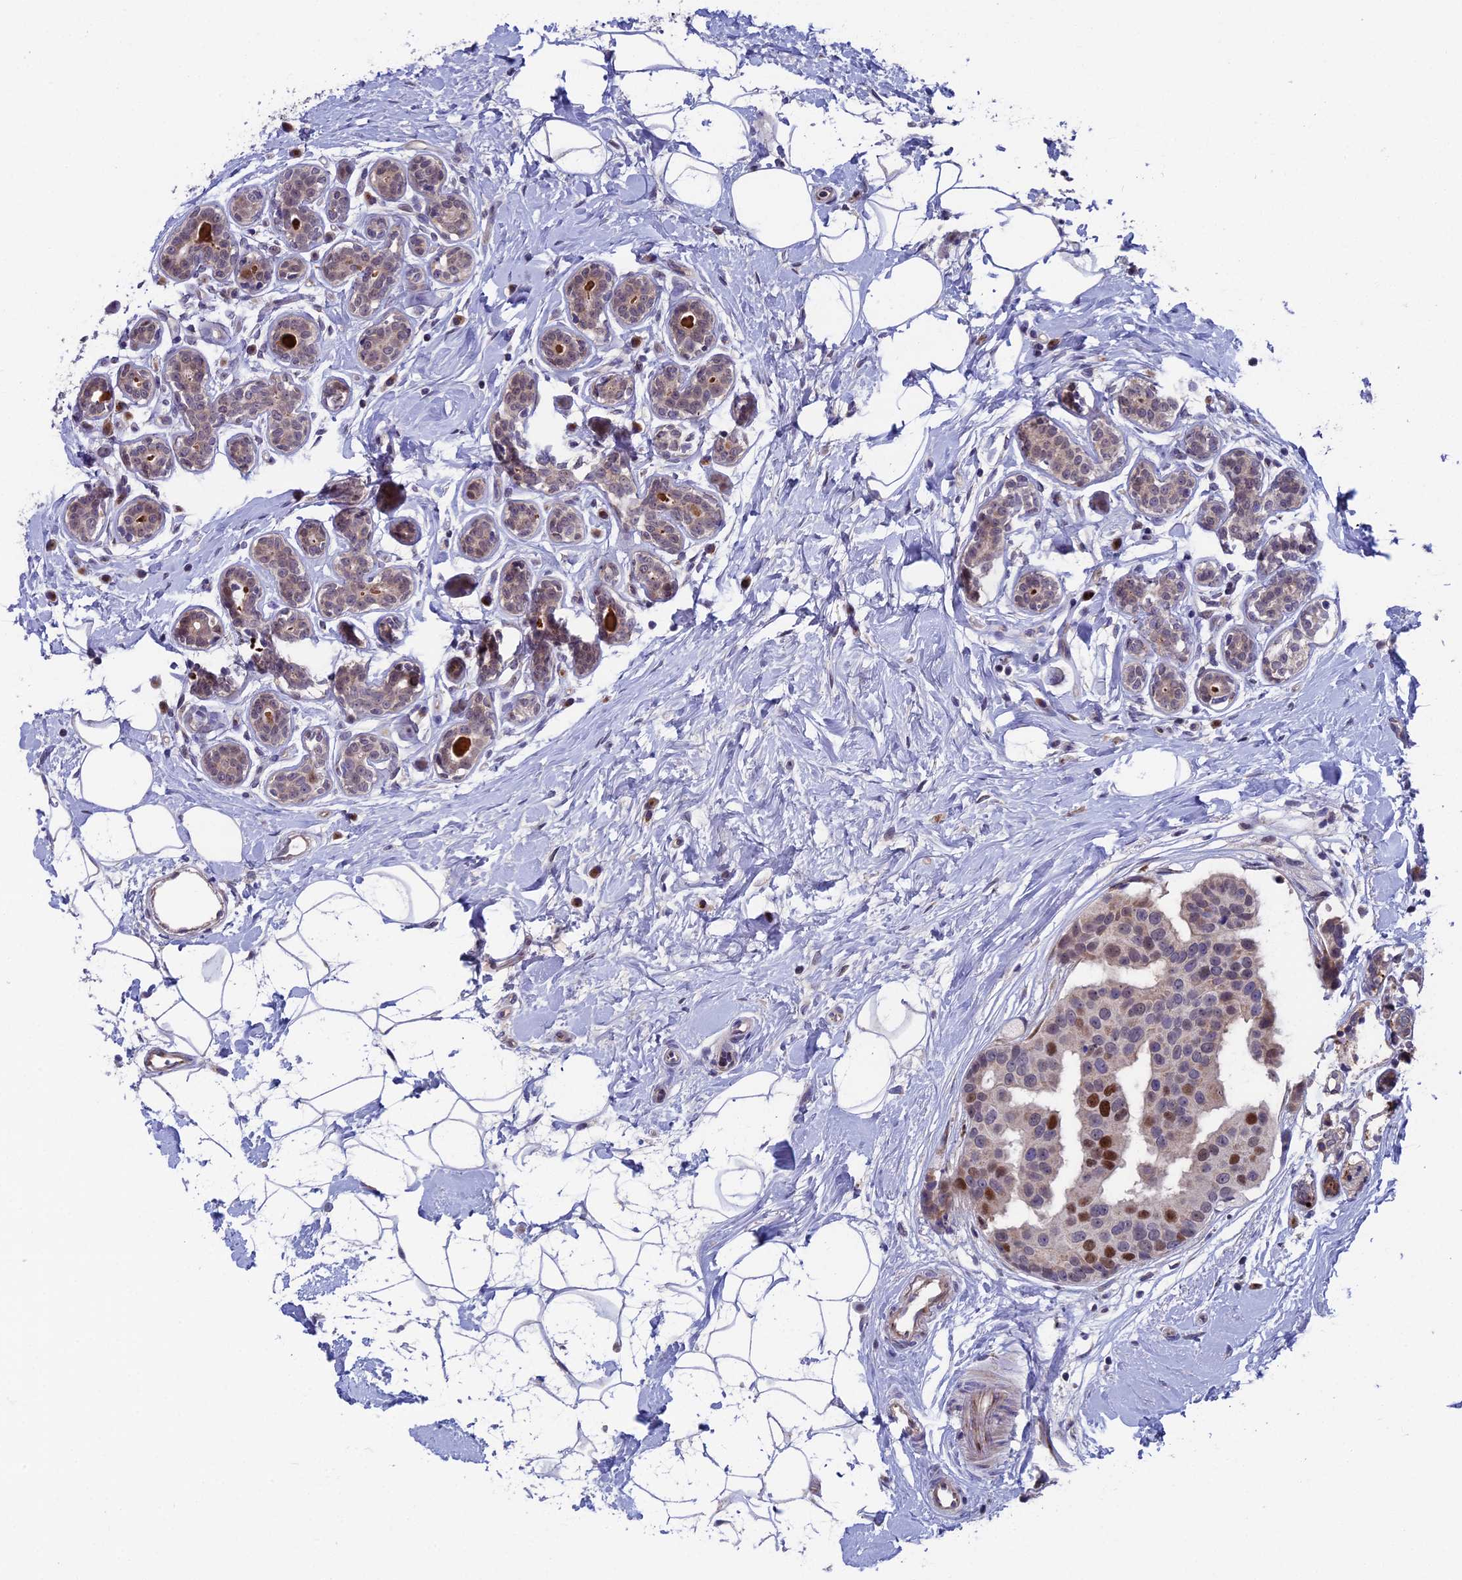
{"staining": {"intensity": "strong", "quantity": "<25%", "location": "nuclear"}, "tissue": "breast cancer", "cell_type": "Tumor cells", "image_type": "cancer", "snomed": [{"axis": "morphology", "description": "Normal tissue, NOS"}, {"axis": "morphology", "description": "Duct carcinoma"}, {"axis": "topography", "description": "Breast"}], "caption": "A brown stain highlights strong nuclear expression of a protein in infiltrating ductal carcinoma (breast) tumor cells.", "gene": "LIG1", "patient": {"sex": "female", "age": 39}}